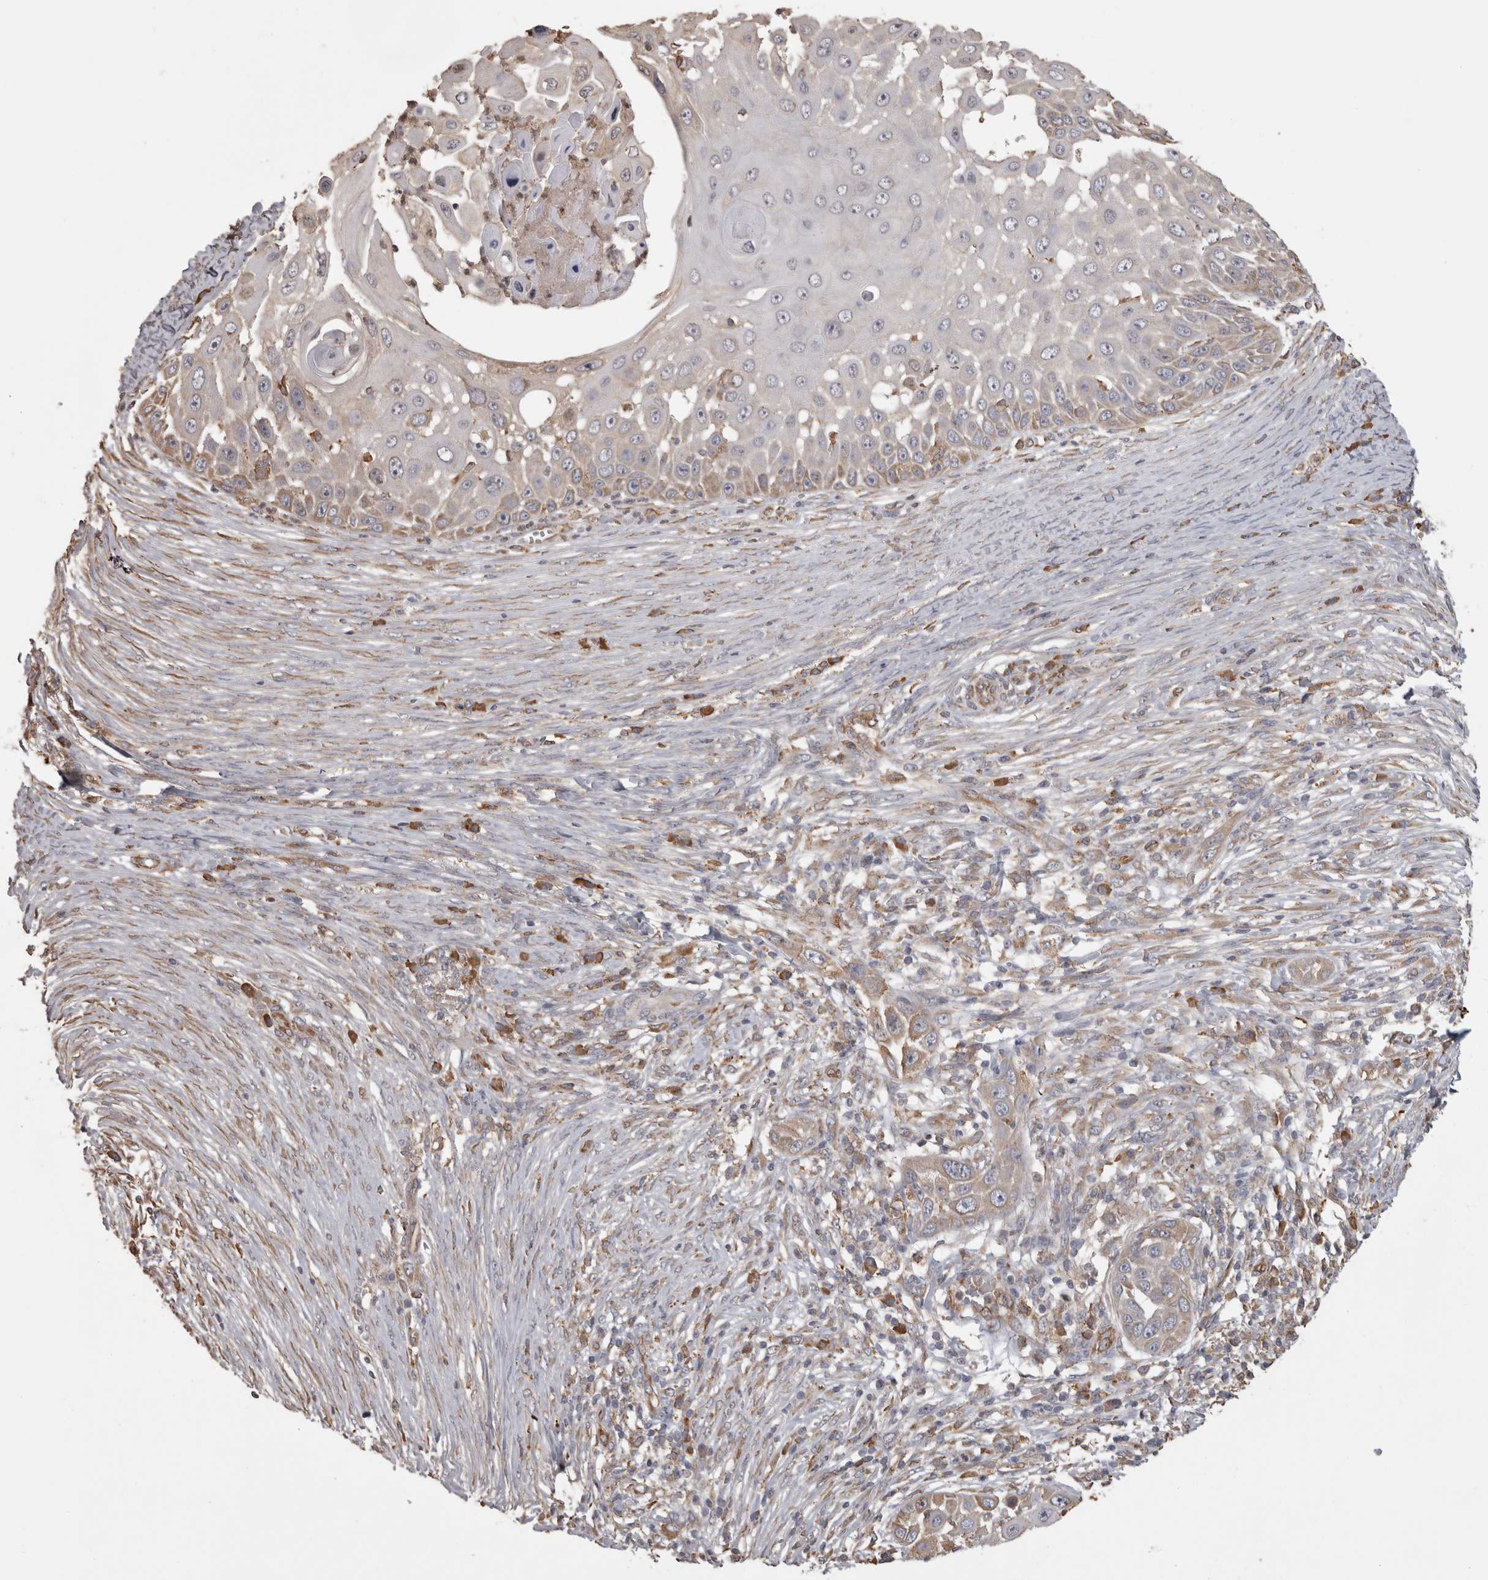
{"staining": {"intensity": "weak", "quantity": "<25%", "location": "cytoplasmic/membranous"}, "tissue": "skin cancer", "cell_type": "Tumor cells", "image_type": "cancer", "snomed": [{"axis": "morphology", "description": "Squamous cell carcinoma, NOS"}, {"axis": "topography", "description": "Skin"}], "caption": "Immunohistochemistry (IHC) image of skin squamous cell carcinoma stained for a protein (brown), which exhibits no staining in tumor cells.", "gene": "PON2", "patient": {"sex": "female", "age": 44}}